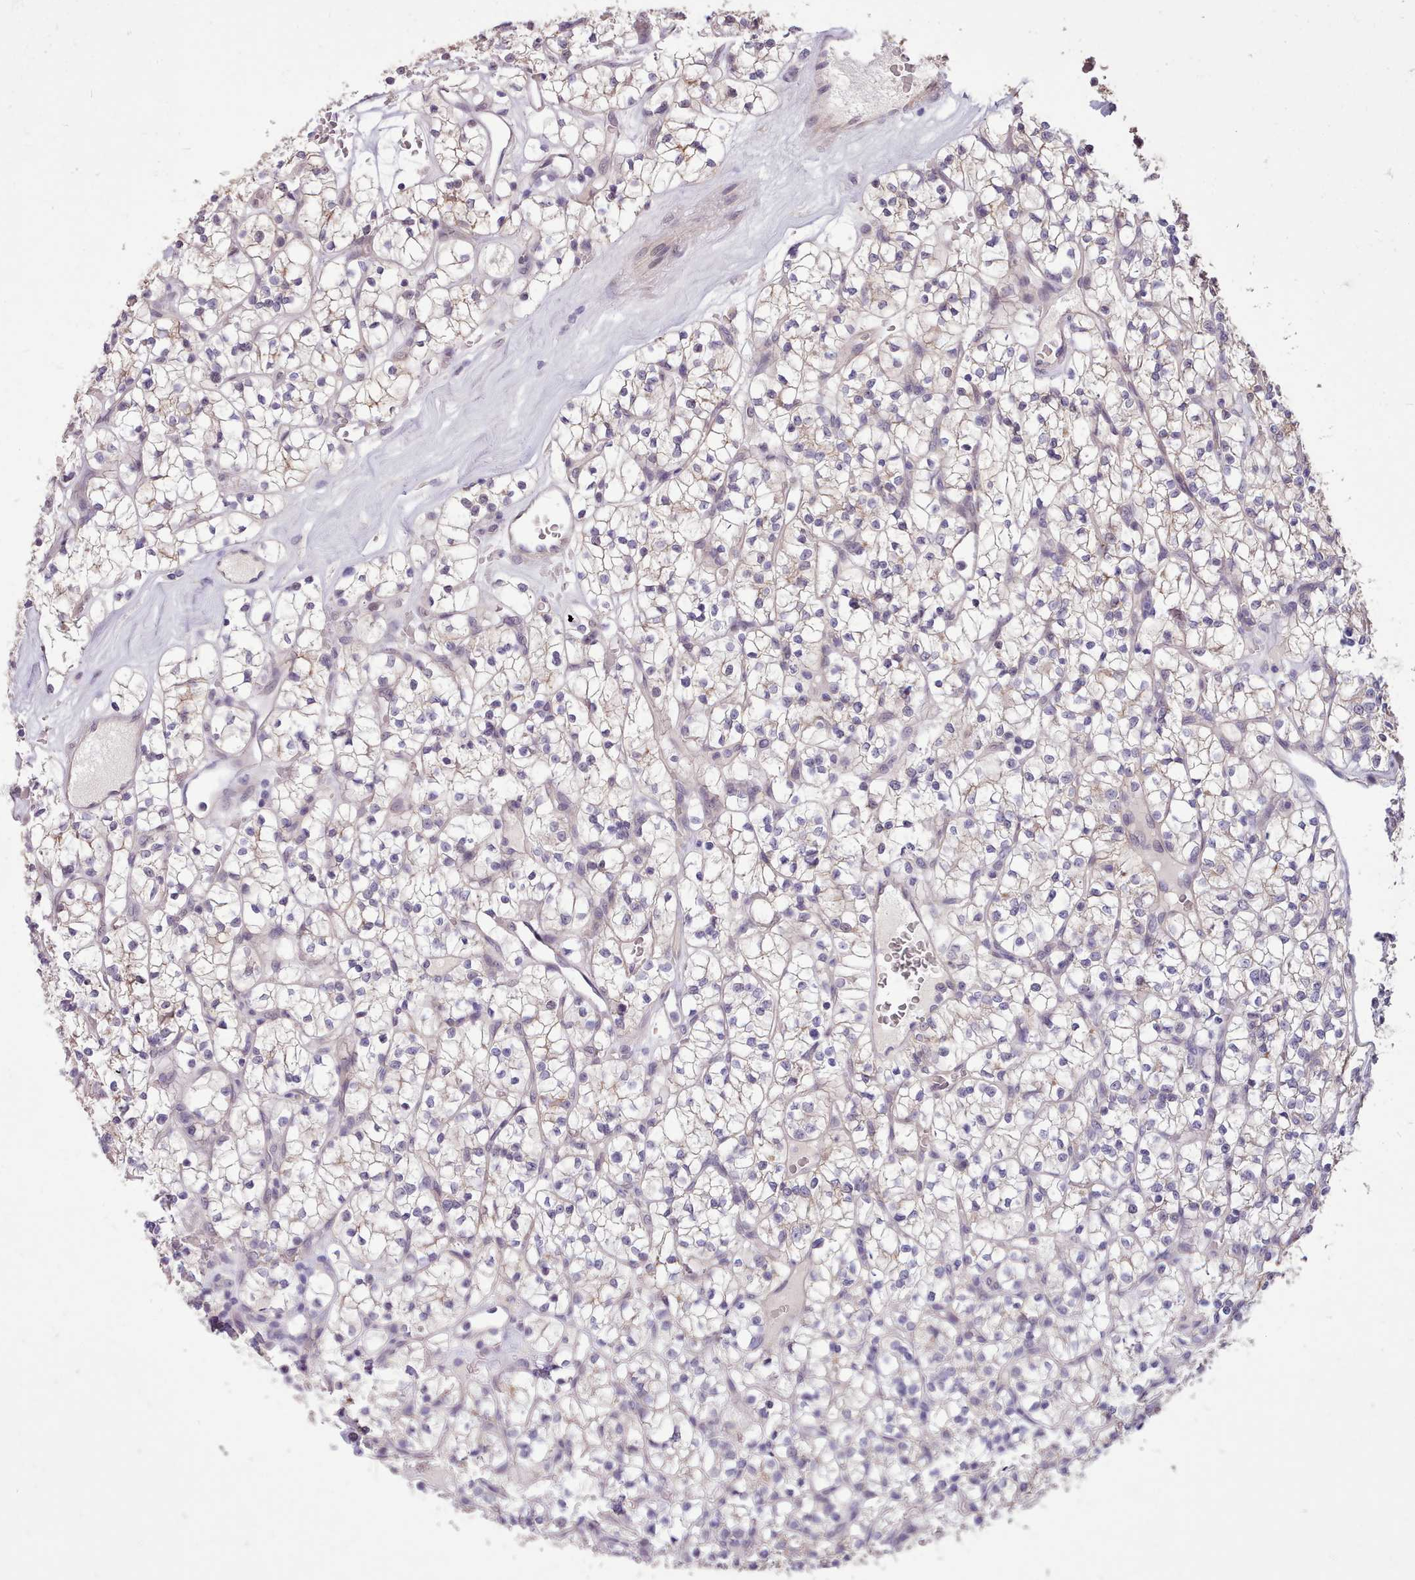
{"staining": {"intensity": "weak", "quantity": "<25%", "location": "nuclear"}, "tissue": "renal cancer", "cell_type": "Tumor cells", "image_type": "cancer", "snomed": [{"axis": "morphology", "description": "Adenocarcinoma, NOS"}, {"axis": "topography", "description": "Kidney"}], "caption": "Renal cancer (adenocarcinoma) was stained to show a protein in brown. There is no significant positivity in tumor cells.", "gene": "ZNF607", "patient": {"sex": "female", "age": 64}}